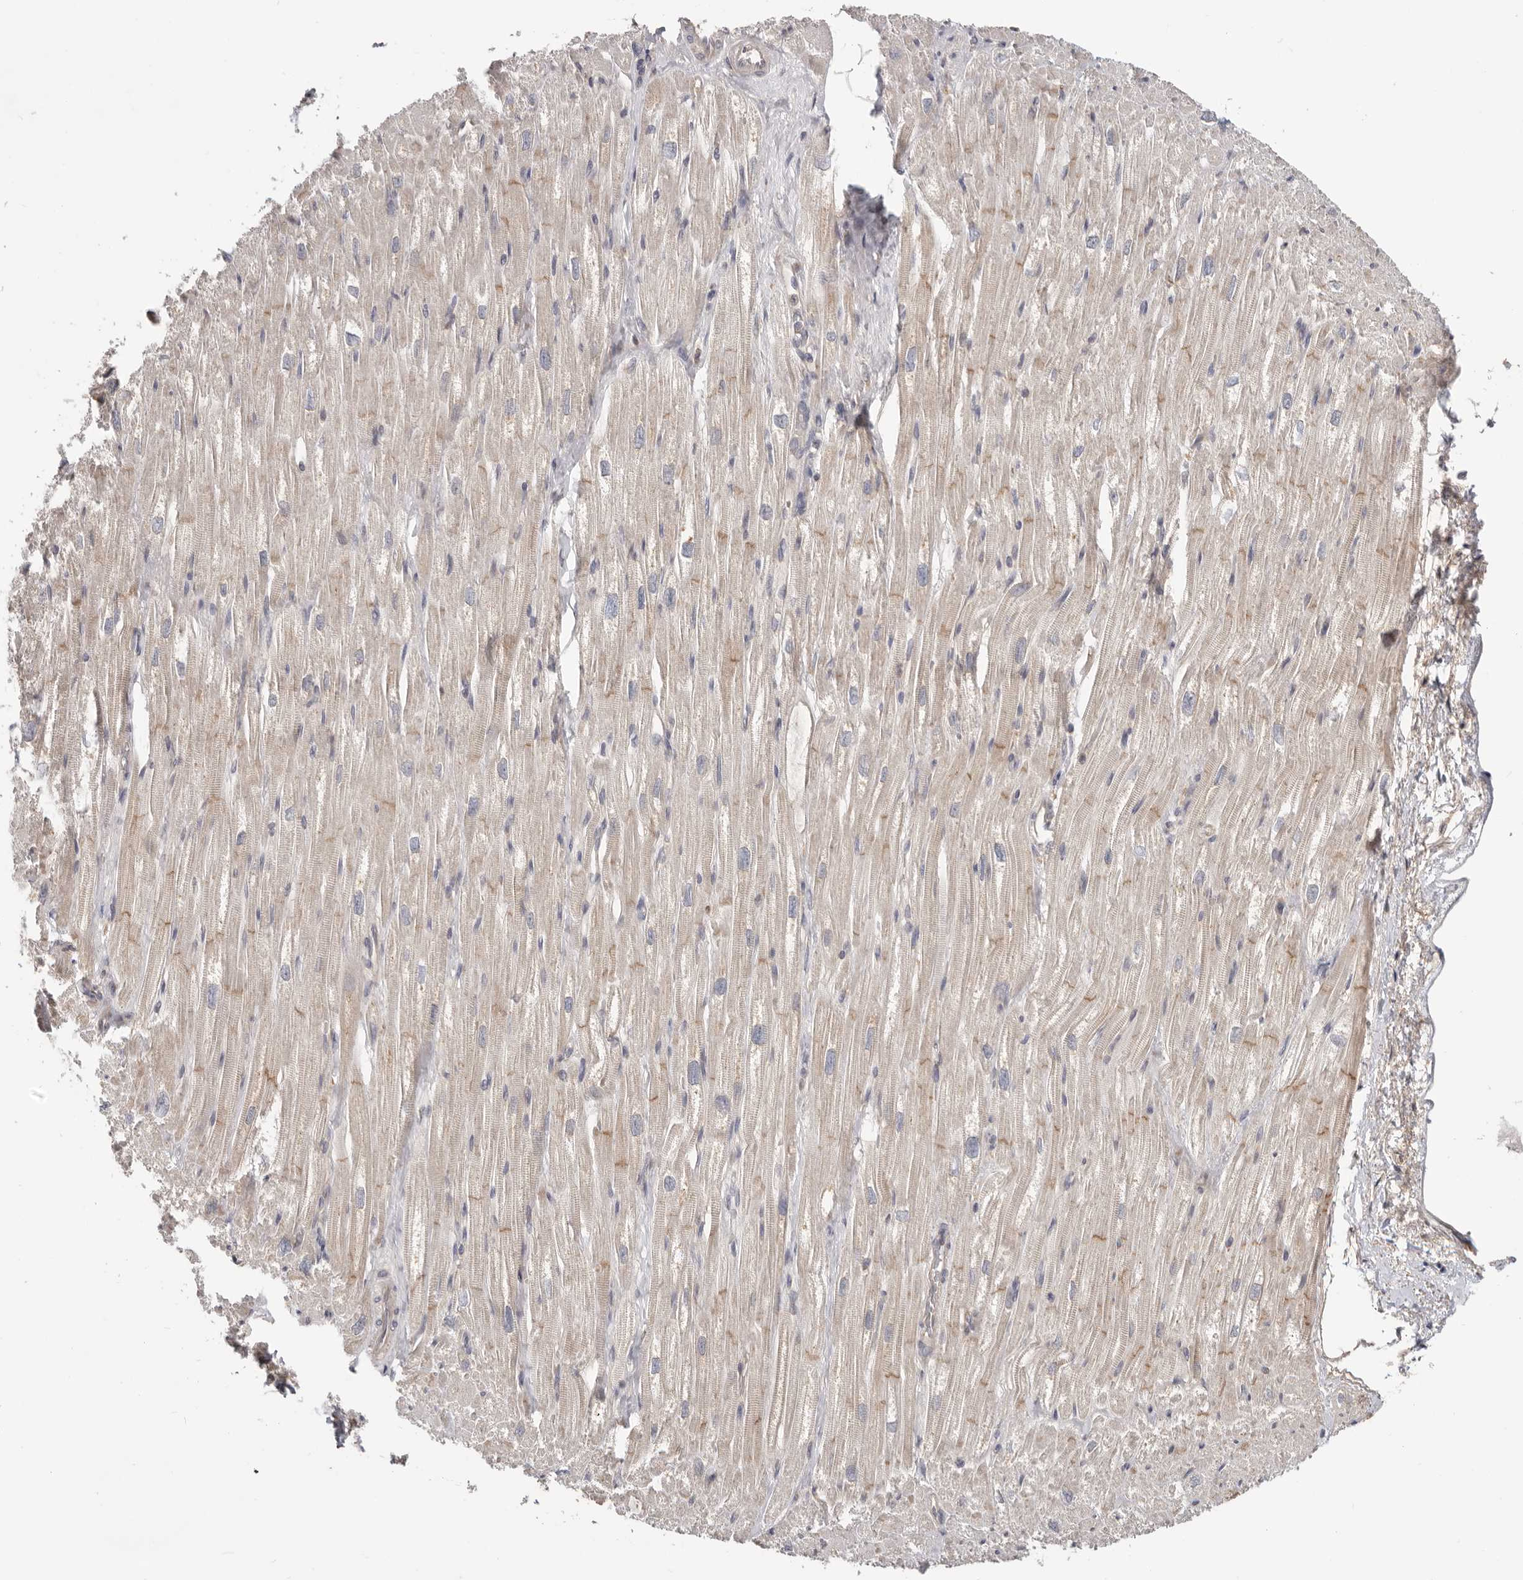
{"staining": {"intensity": "weak", "quantity": "25%-75%", "location": "cytoplasmic/membranous"}, "tissue": "heart muscle", "cell_type": "Cardiomyocytes", "image_type": "normal", "snomed": [{"axis": "morphology", "description": "Normal tissue, NOS"}, {"axis": "topography", "description": "Heart"}], "caption": "The photomicrograph displays a brown stain indicating the presence of a protein in the cytoplasmic/membranous of cardiomyocytes in heart muscle. The staining was performed using DAB (3,3'-diaminobenzidine), with brown indicating positive protein expression. Nuclei are stained blue with hematoxylin.", "gene": "LRP6", "patient": {"sex": "male", "age": 50}}